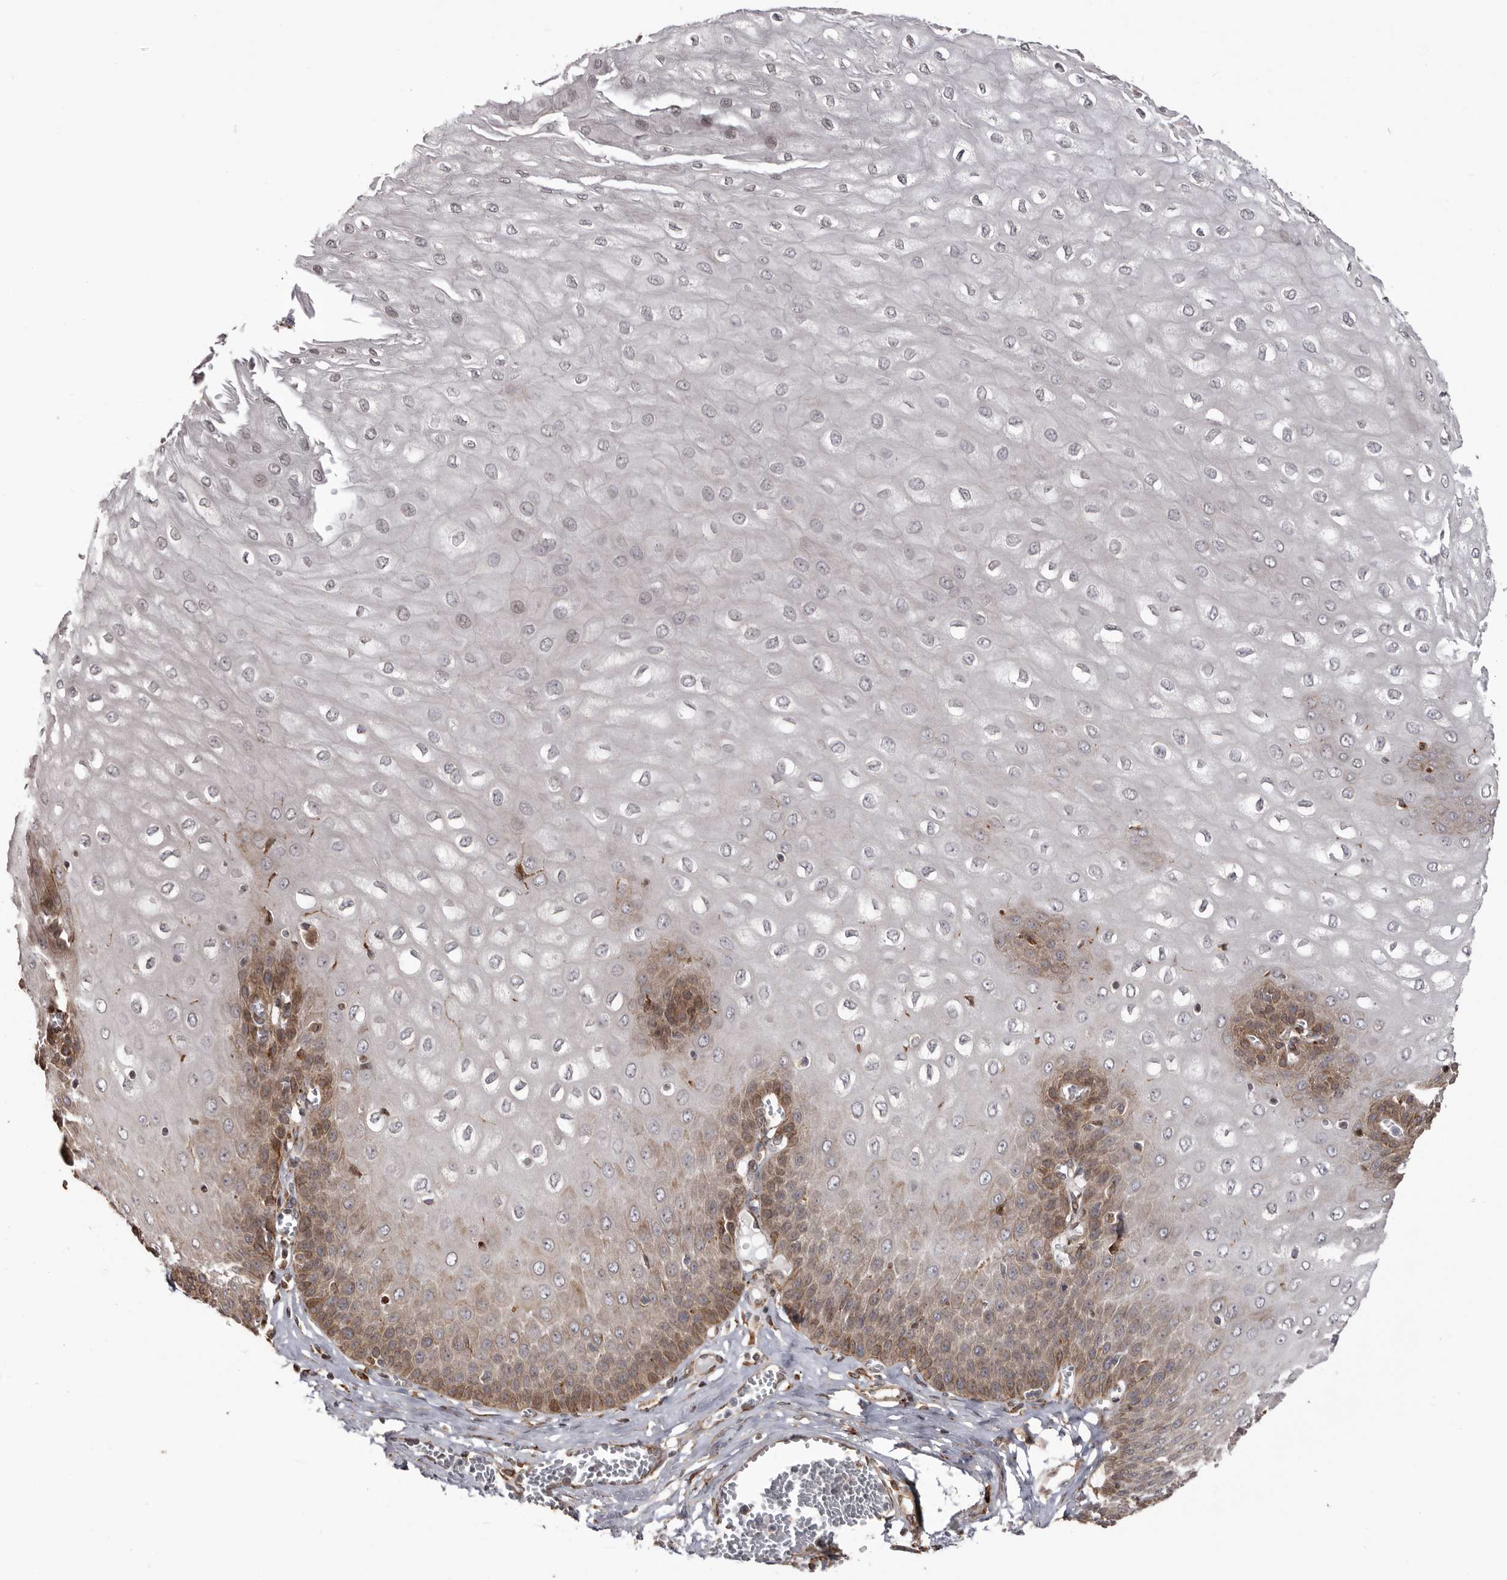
{"staining": {"intensity": "moderate", "quantity": "25%-75%", "location": "cytoplasmic/membranous"}, "tissue": "esophagus", "cell_type": "Squamous epithelial cells", "image_type": "normal", "snomed": [{"axis": "morphology", "description": "Normal tissue, NOS"}, {"axis": "topography", "description": "Esophagus"}], "caption": "This photomicrograph exhibits immunohistochemistry (IHC) staining of normal human esophagus, with medium moderate cytoplasmic/membranous positivity in about 25%-75% of squamous epithelial cells.", "gene": "NUP43", "patient": {"sex": "male", "age": 60}}